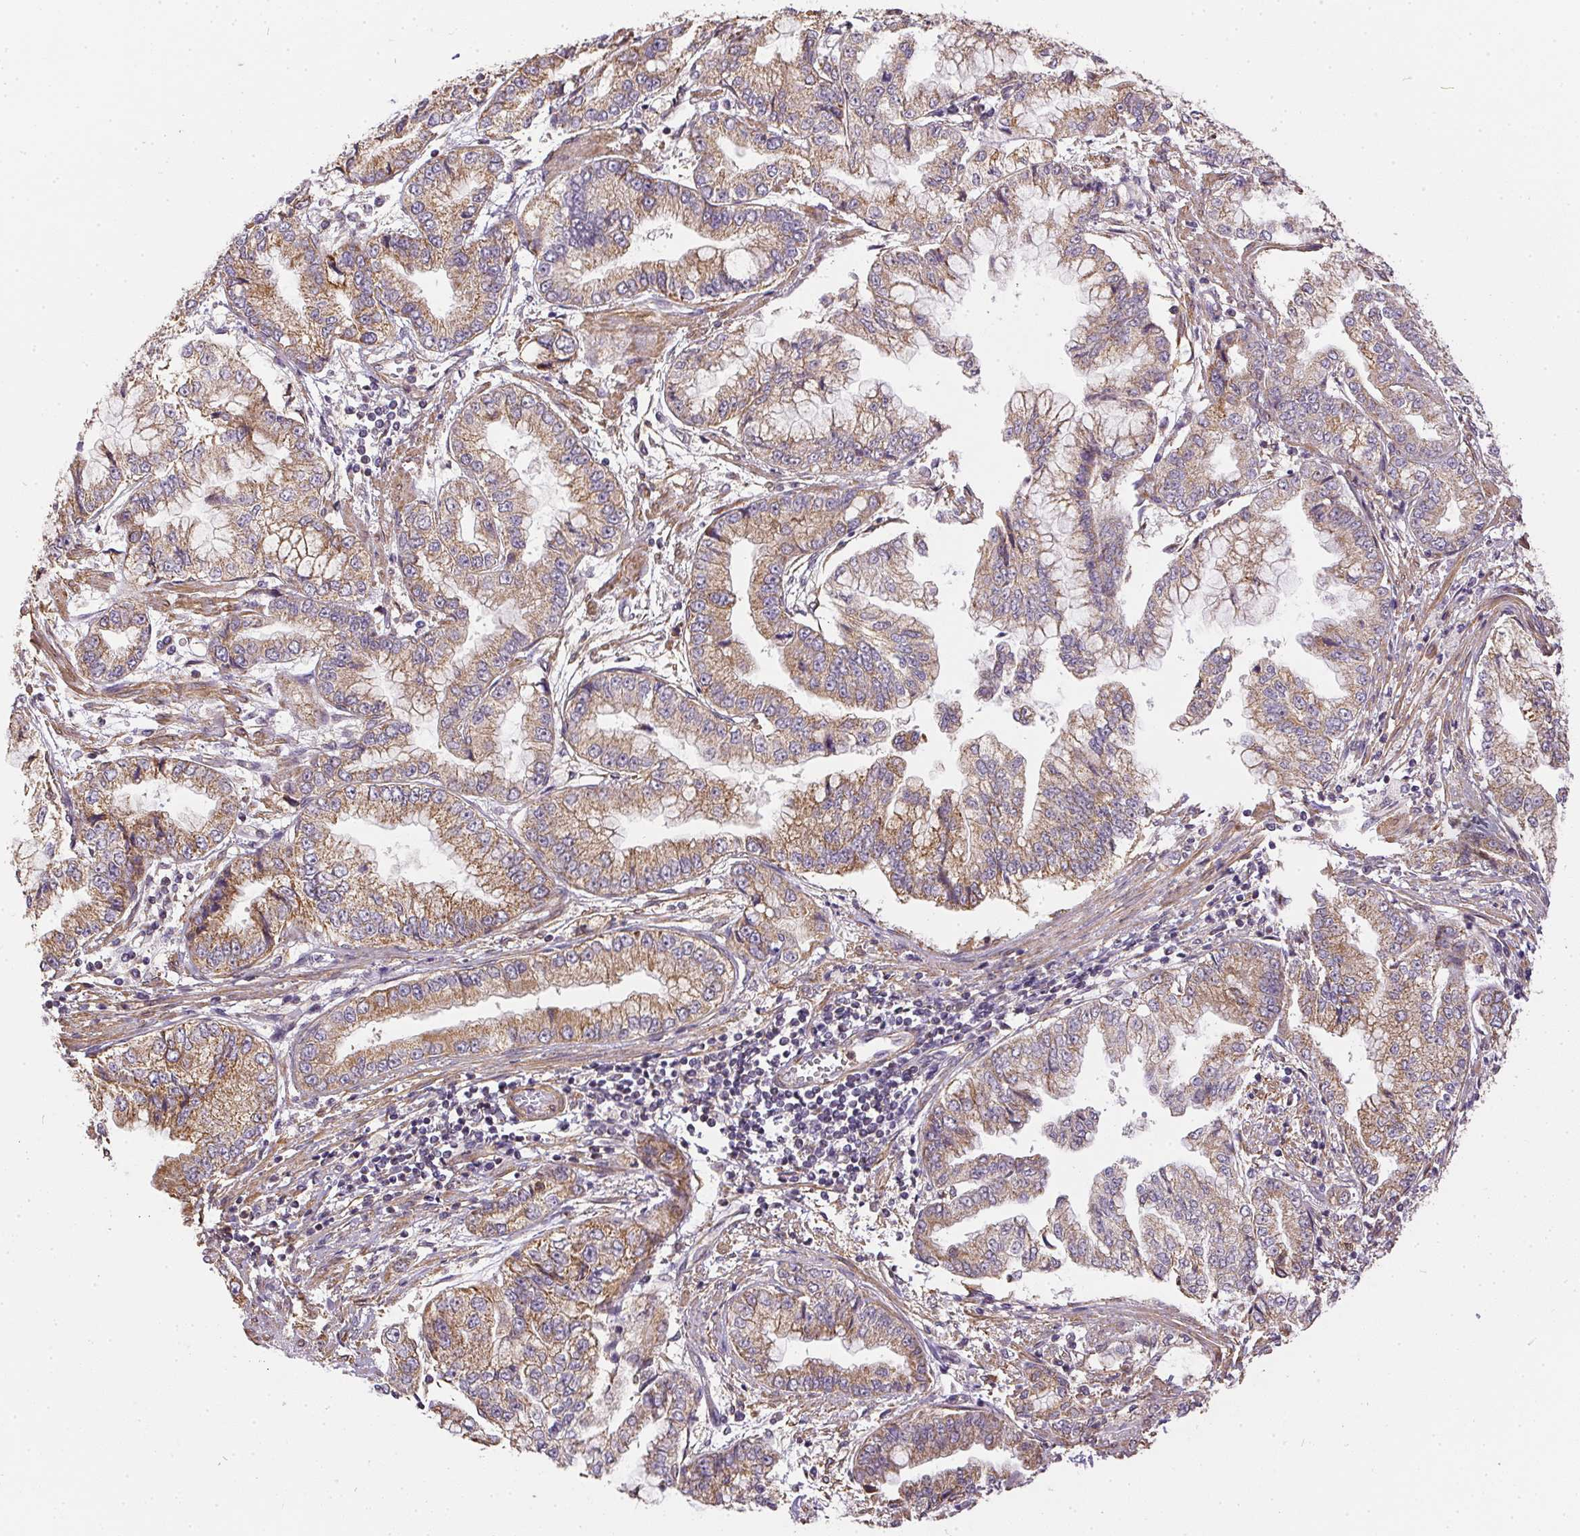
{"staining": {"intensity": "moderate", "quantity": "25%-75%", "location": "cytoplasmic/membranous"}, "tissue": "stomach cancer", "cell_type": "Tumor cells", "image_type": "cancer", "snomed": [{"axis": "morphology", "description": "Adenocarcinoma, NOS"}, {"axis": "topography", "description": "Stomach, upper"}], "caption": "High-power microscopy captured an IHC photomicrograph of stomach adenocarcinoma, revealing moderate cytoplasmic/membranous positivity in about 25%-75% of tumor cells.", "gene": "REV3L", "patient": {"sex": "female", "age": 74}}